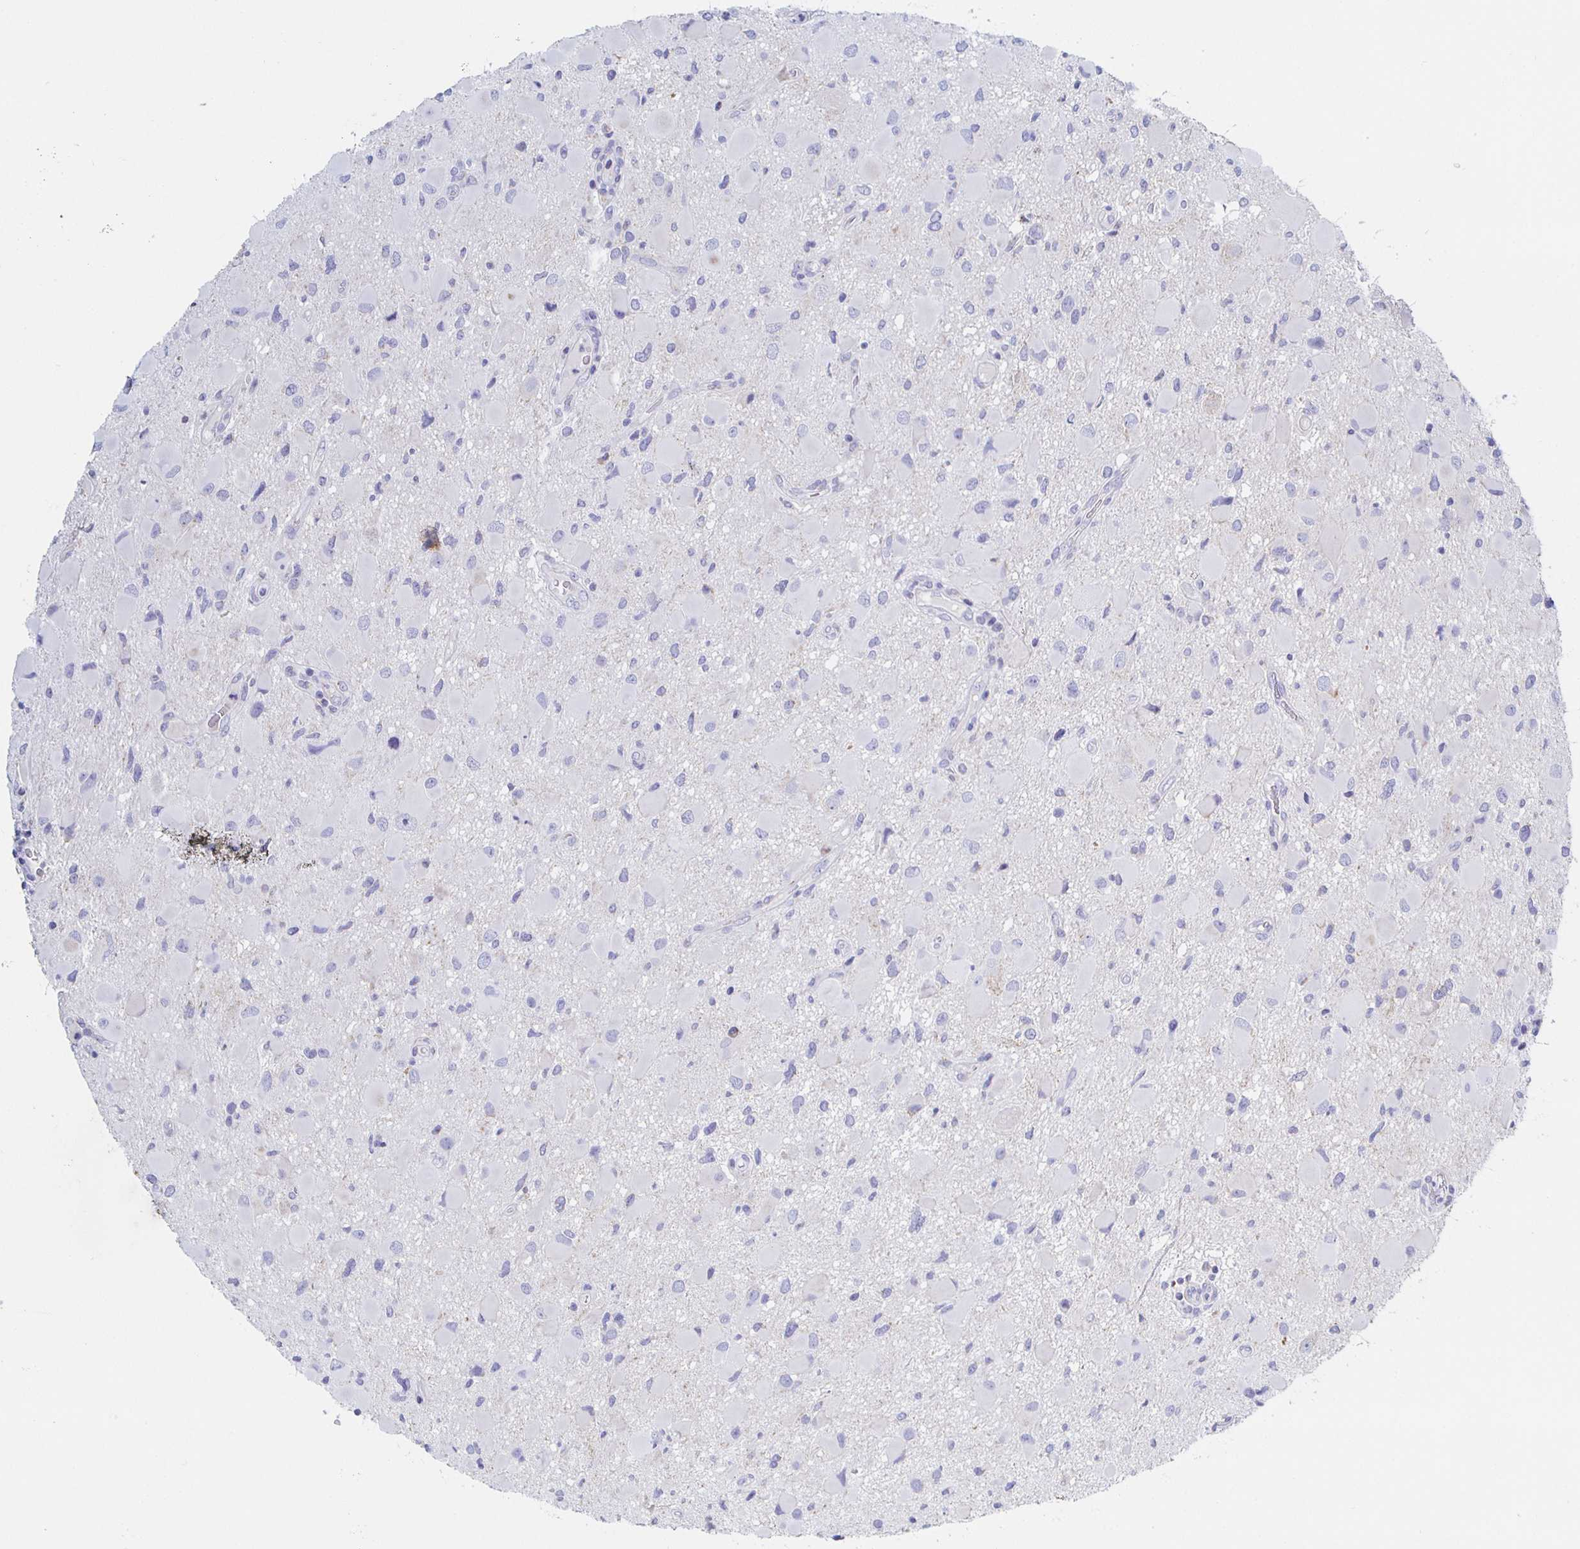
{"staining": {"intensity": "negative", "quantity": "none", "location": "none"}, "tissue": "glioma", "cell_type": "Tumor cells", "image_type": "cancer", "snomed": [{"axis": "morphology", "description": "Glioma, malignant, Low grade"}, {"axis": "topography", "description": "Brain"}], "caption": "Protein analysis of glioma reveals no significant staining in tumor cells.", "gene": "SYNGR4", "patient": {"sex": "female", "age": 32}}